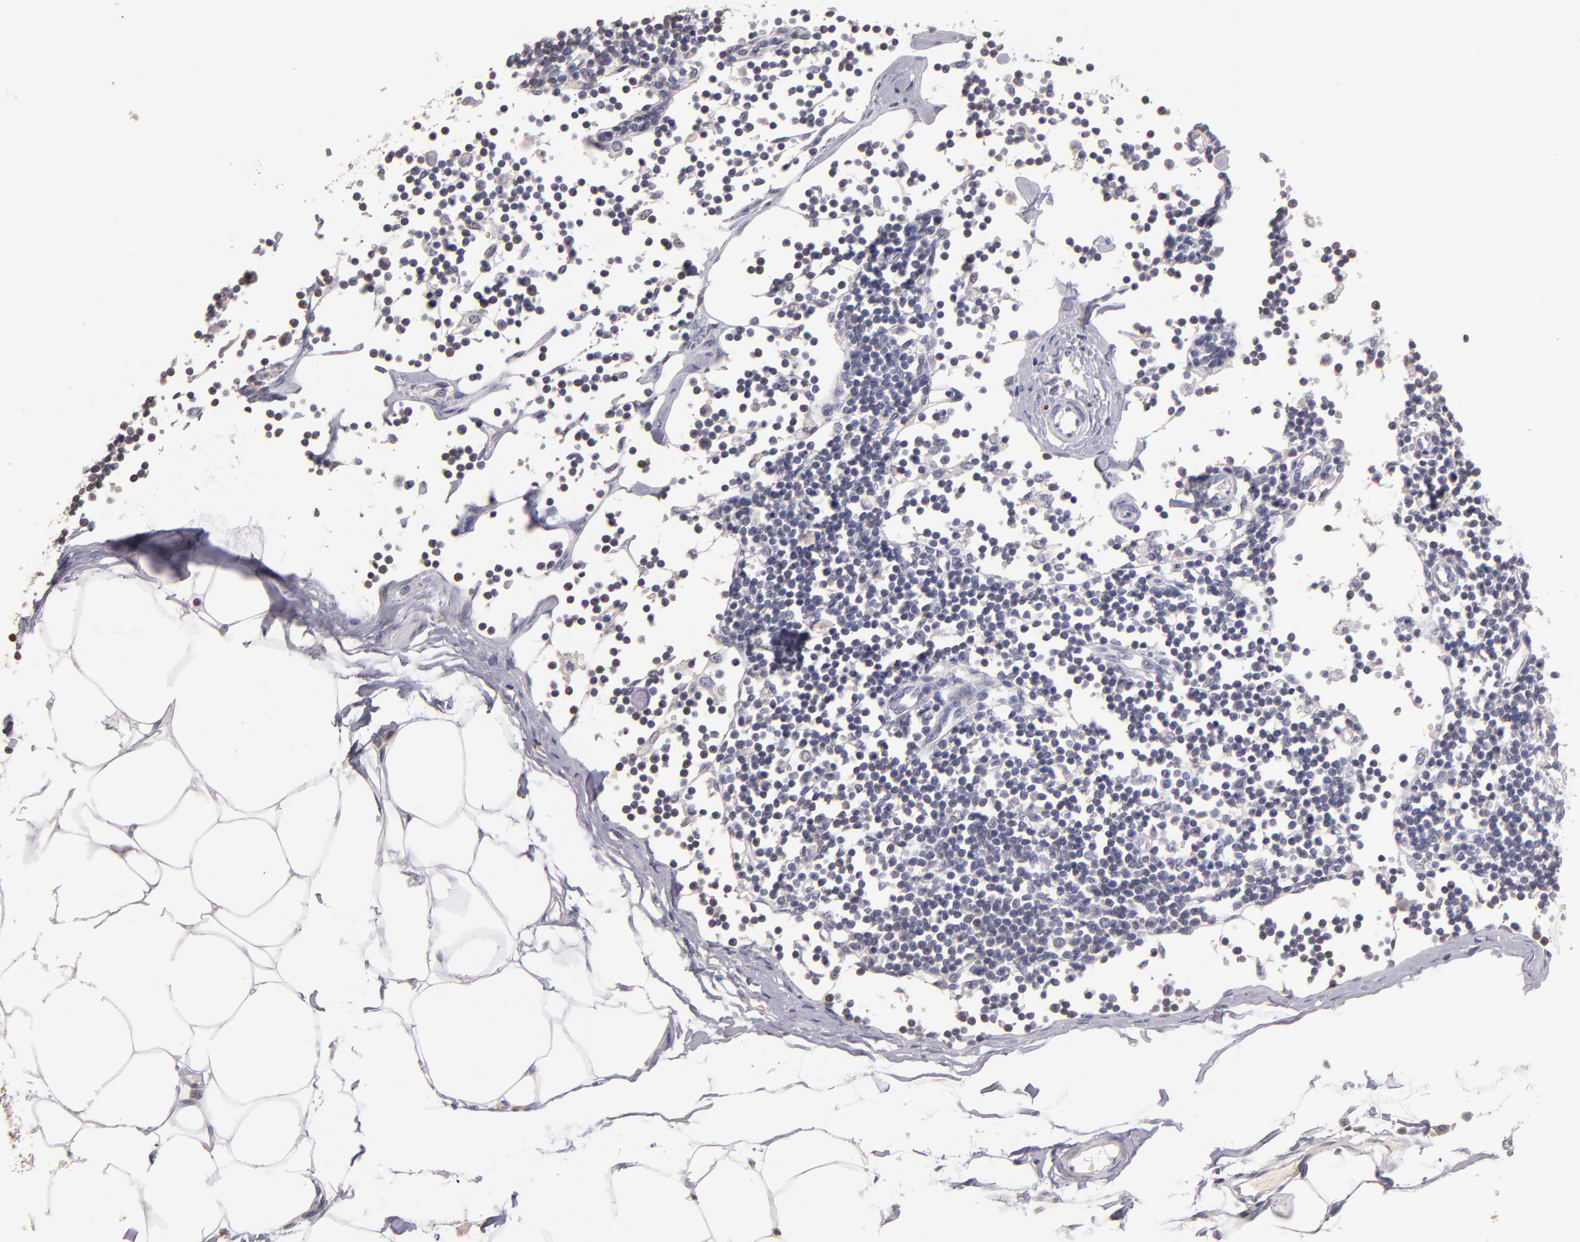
{"staining": {"intensity": "negative", "quantity": "none", "location": "none"}, "tissue": "adipose tissue", "cell_type": "Adipocytes", "image_type": "normal", "snomed": [{"axis": "morphology", "description": "Normal tissue, NOS"}, {"axis": "morphology", "description": "Adenocarcinoma, NOS"}, {"axis": "topography", "description": "Colon"}, {"axis": "topography", "description": "Peripheral nerve tissue"}], "caption": "An IHC photomicrograph of normal adipose tissue is shown. There is no staining in adipocytes of adipose tissue. Brightfield microscopy of IHC stained with DAB (brown) and hematoxylin (blue), captured at high magnification.", "gene": "SOX10", "patient": {"sex": "male", "age": 14}}